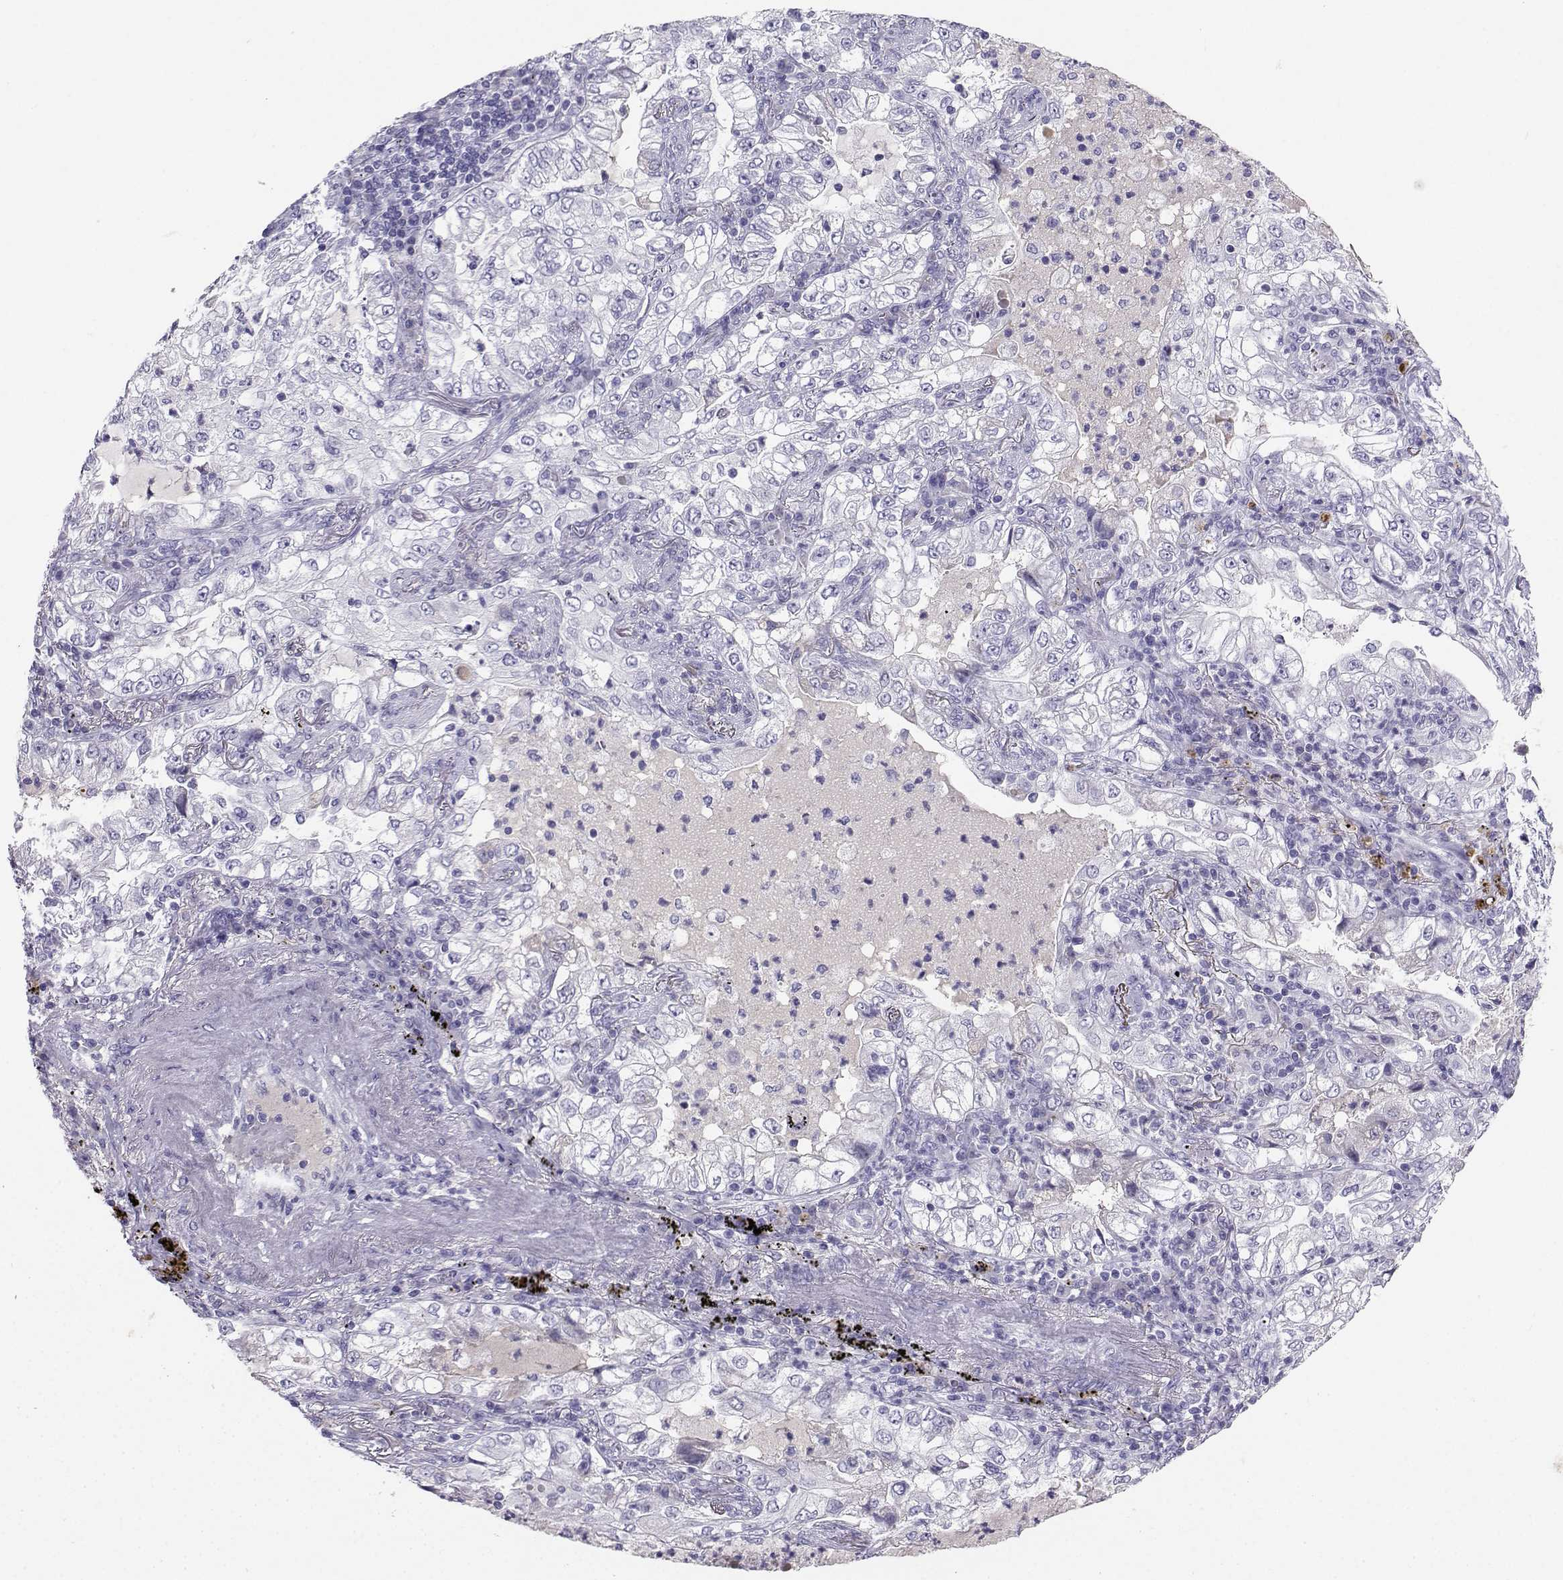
{"staining": {"intensity": "negative", "quantity": "none", "location": "none"}, "tissue": "lung cancer", "cell_type": "Tumor cells", "image_type": "cancer", "snomed": [{"axis": "morphology", "description": "Adenocarcinoma, NOS"}, {"axis": "topography", "description": "Lung"}], "caption": "Human lung cancer stained for a protein using immunohistochemistry displays no expression in tumor cells.", "gene": "GRIK4", "patient": {"sex": "female", "age": 73}}